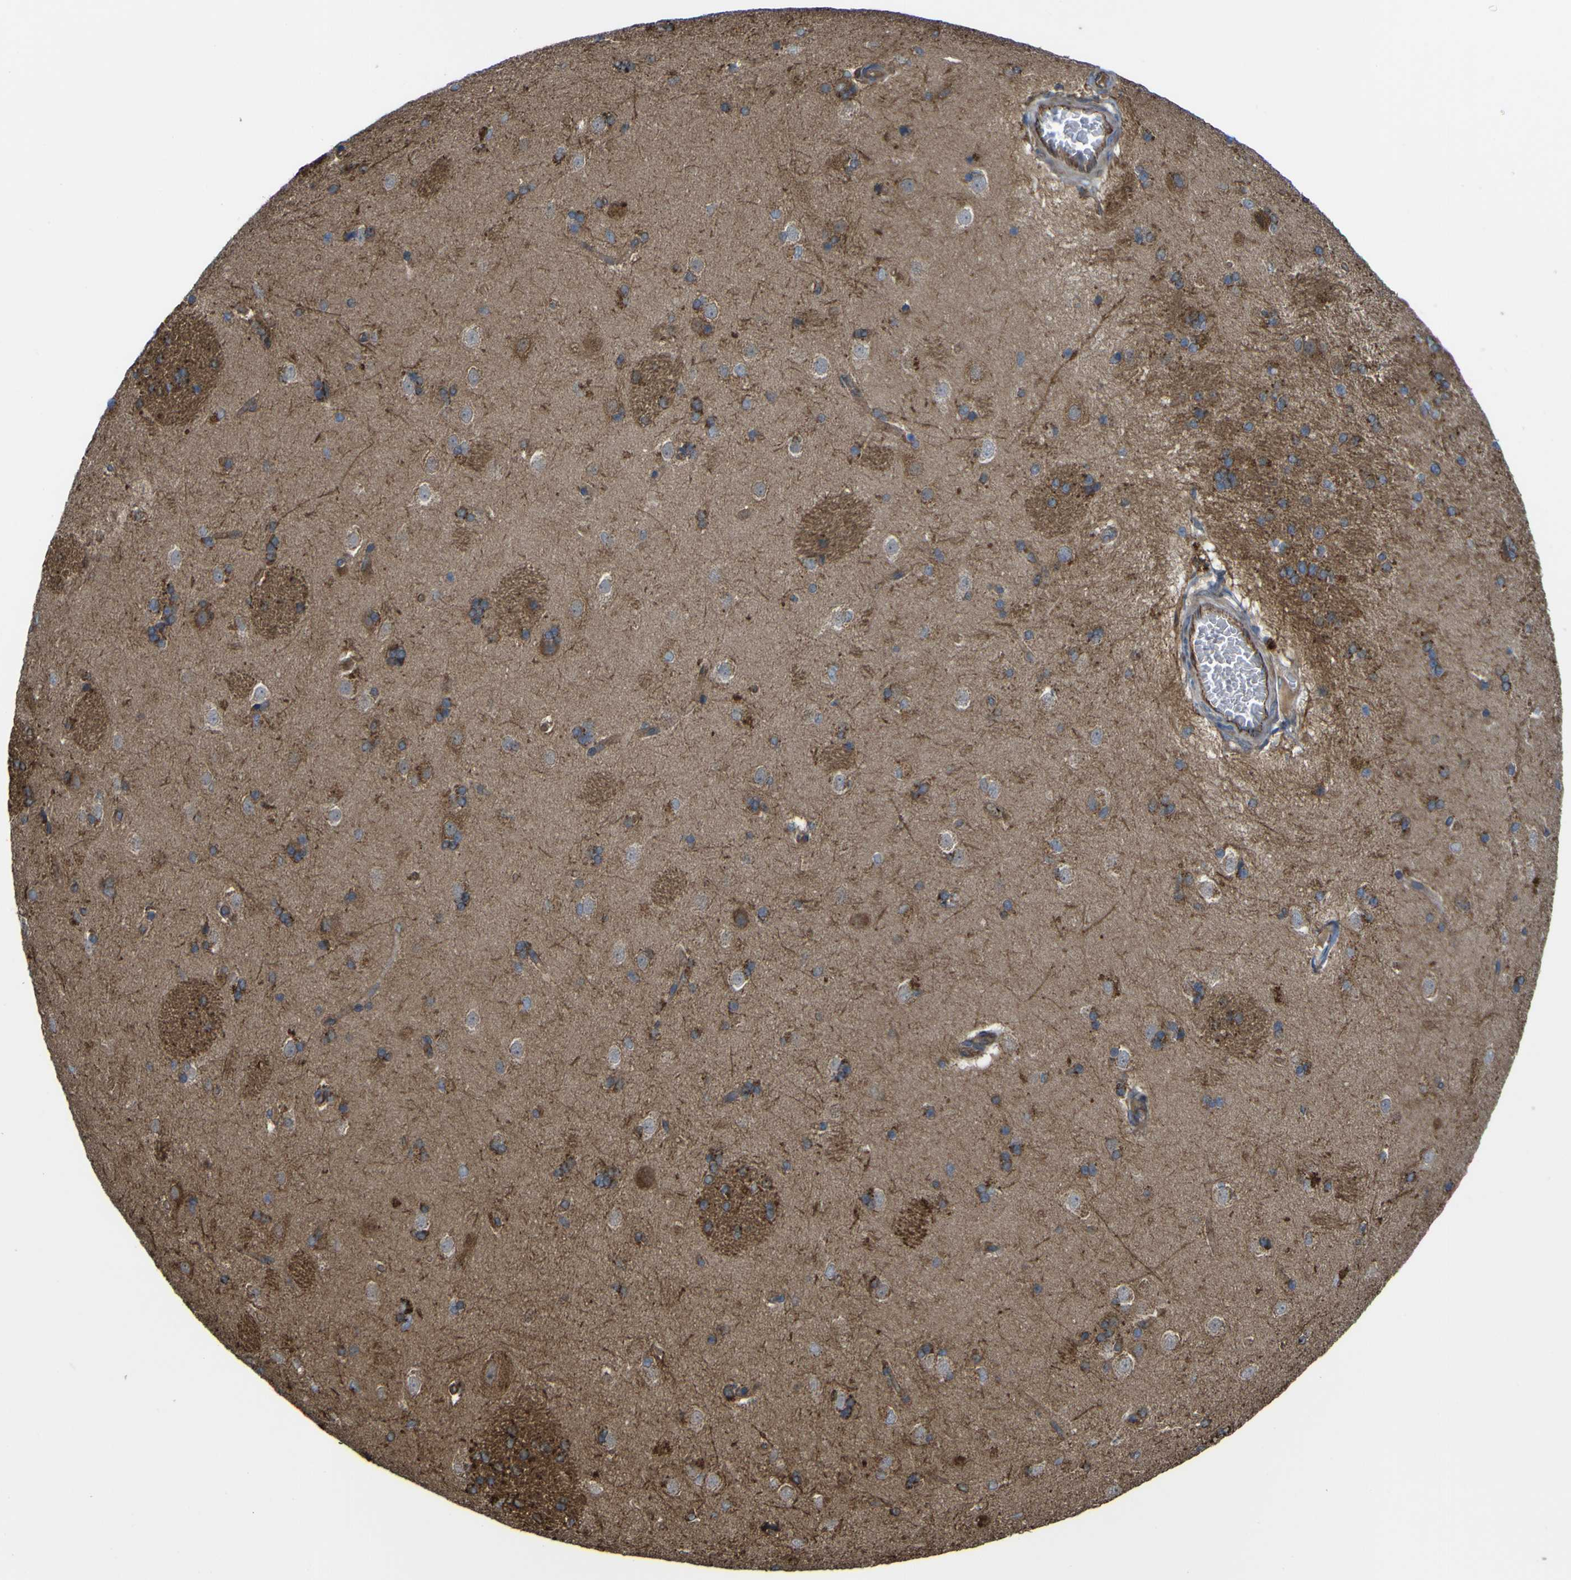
{"staining": {"intensity": "negative", "quantity": "none", "location": "none"}, "tissue": "caudate", "cell_type": "Glial cells", "image_type": "normal", "snomed": [{"axis": "morphology", "description": "Normal tissue, NOS"}, {"axis": "topography", "description": "Lateral ventricle wall"}], "caption": "IHC photomicrograph of benign caudate: caudate stained with DAB (3,3'-diaminobenzidine) displays no significant protein staining in glial cells. (Brightfield microscopy of DAB (3,3'-diaminobenzidine) immunohistochemistry (IHC) at high magnification).", "gene": "FBXO30", "patient": {"sex": "female", "age": 19}}